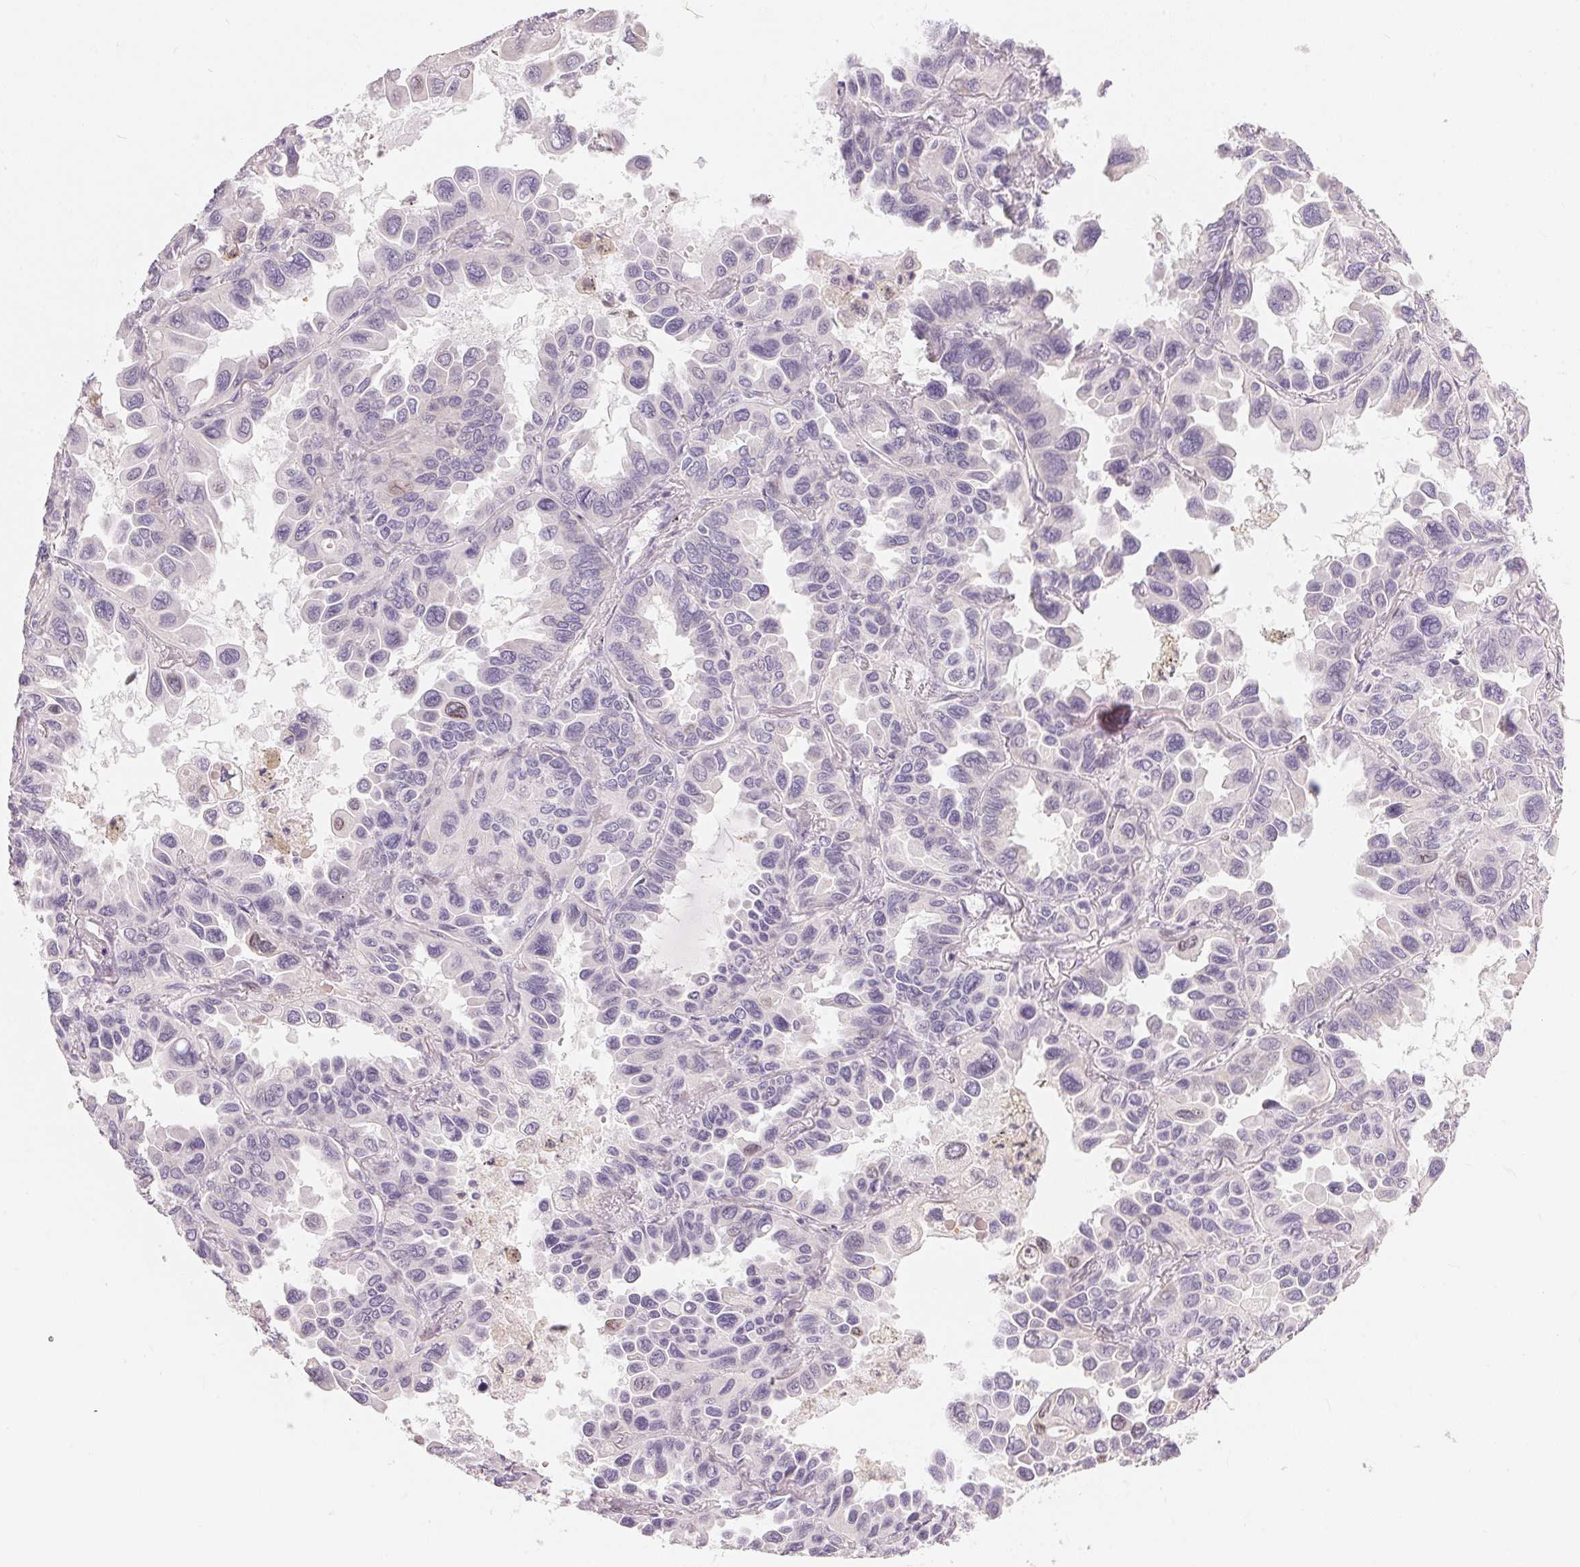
{"staining": {"intensity": "negative", "quantity": "none", "location": "none"}, "tissue": "lung cancer", "cell_type": "Tumor cells", "image_type": "cancer", "snomed": [{"axis": "morphology", "description": "Adenocarcinoma, NOS"}, {"axis": "topography", "description": "Lung"}], "caption": "Tumor cells show no significant protein expression in lung cancer.", "gene": "GDAP1L1", "patient": {"sex": "male", "age": 64}}